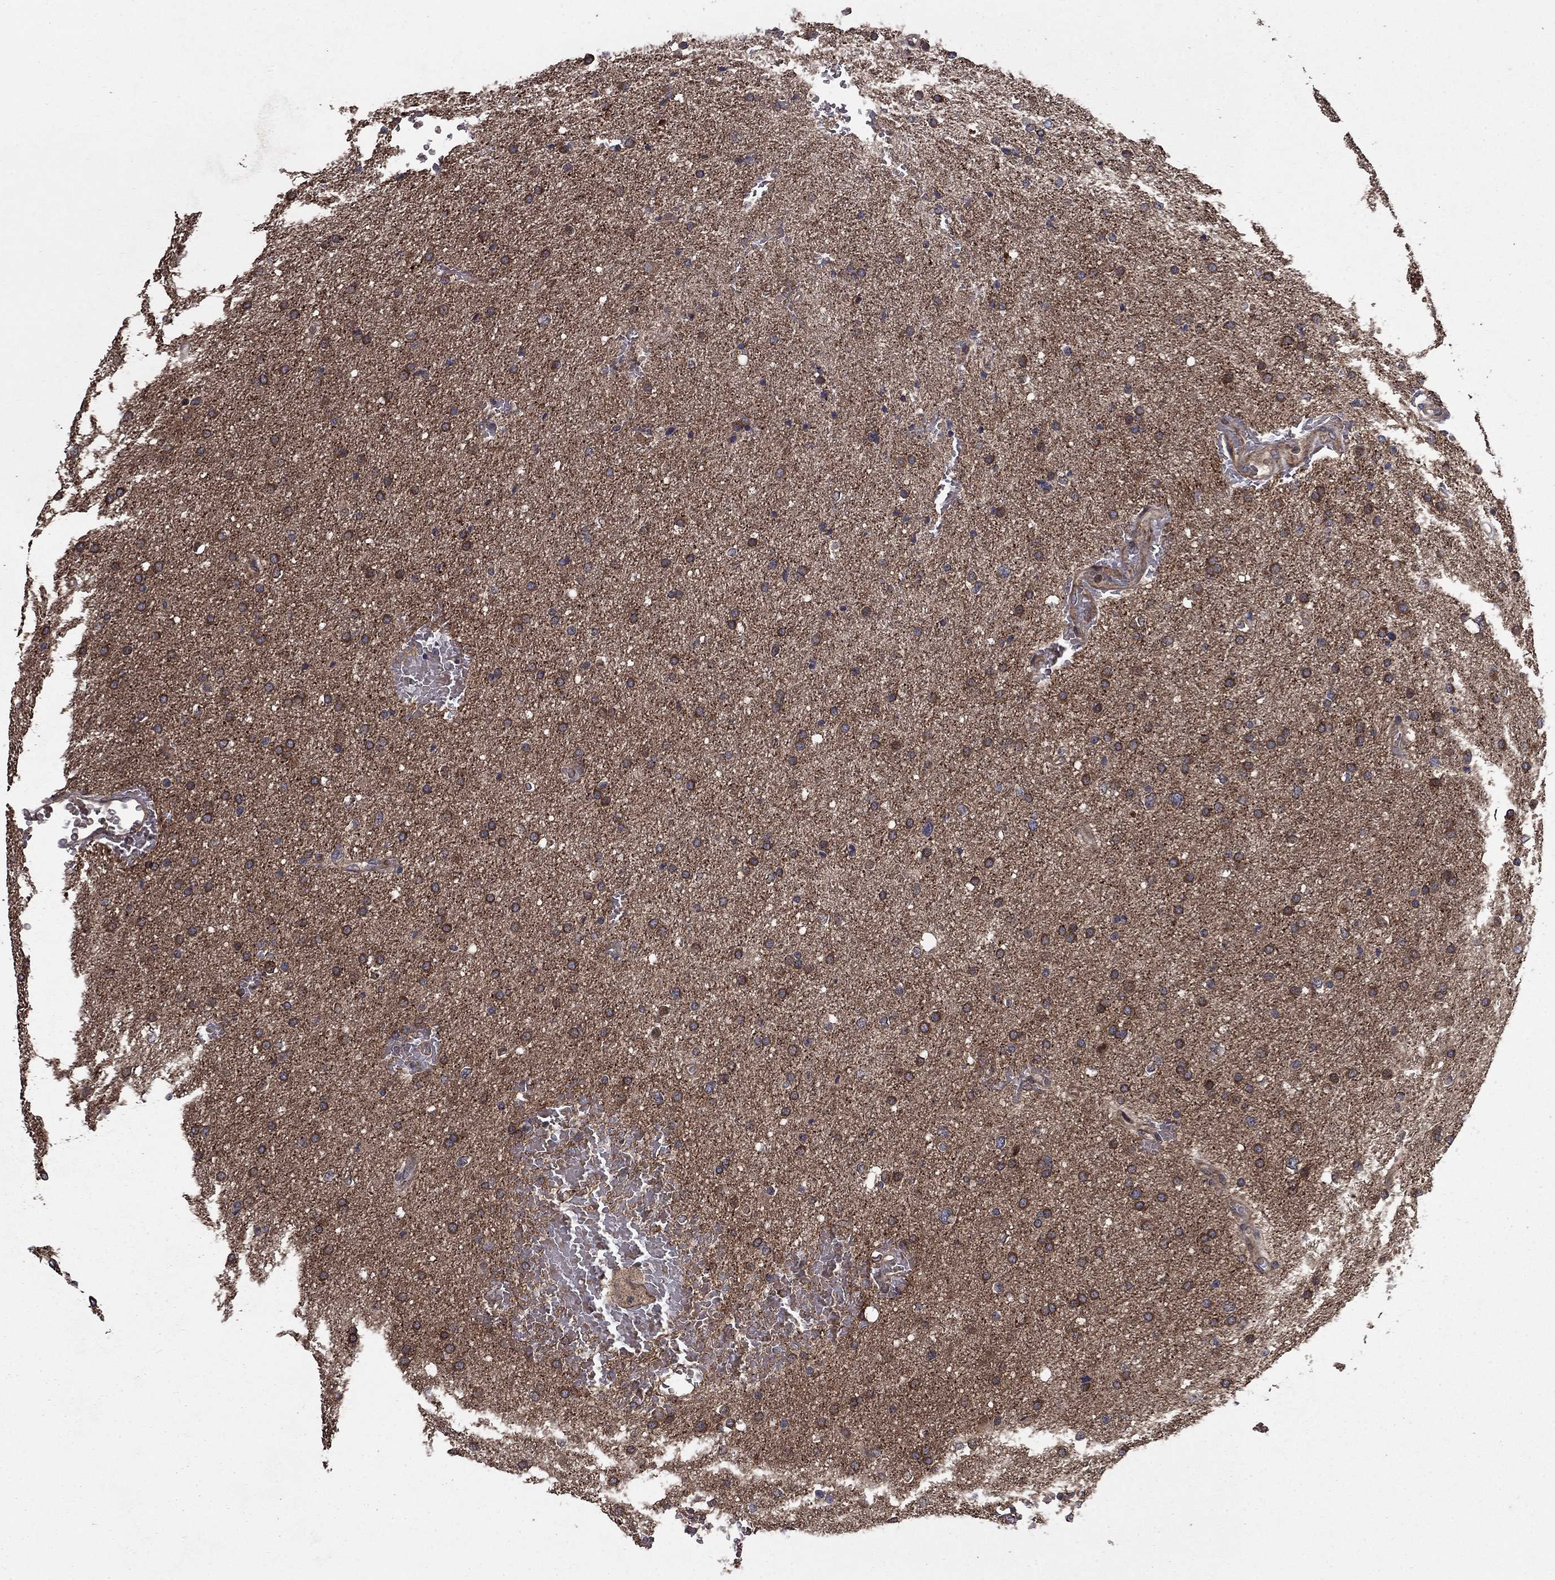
{"staining": {"intensity": "moderate", "quantity": "25%-75%", "location": "cytoplasmic/membranous"}, "tissue": "glioma", "cell_type": "Tumor cells", "image_type": "cancer", "snomed": [{"axis": "morphology", "description": "Glioma, malignant, Low grade"}, {"axis": "topography", "description": "Brain"}], "caption": "This is a micrograph of immunohistochemistry (IHC) staining of malignant glioma (low-grade), which shows moderate staining in the cytoplasmic/membranous of tumor cells.", "gene": "HDAC4", "patient": {"sex": "female", "age": 37}}